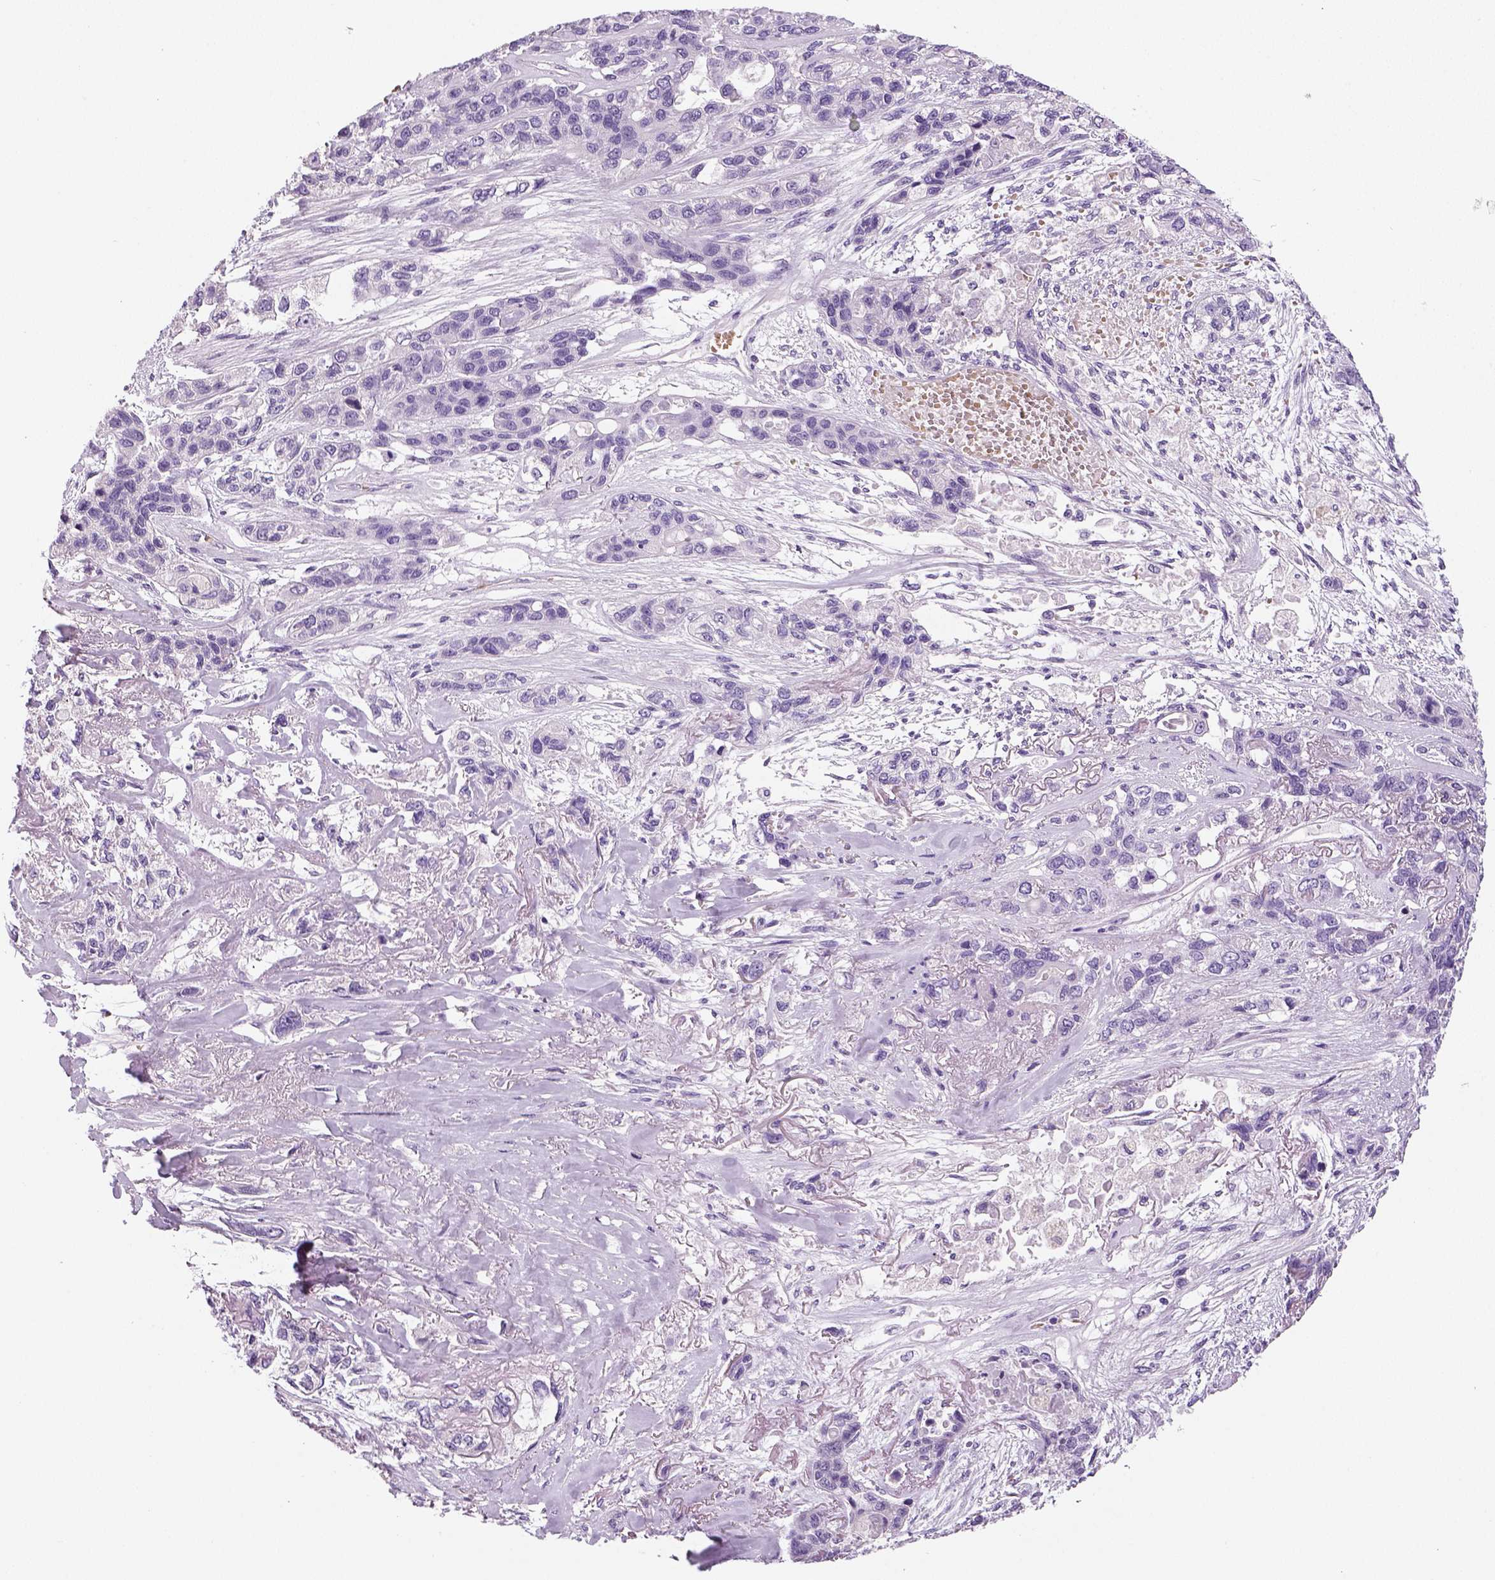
{"staining": {"intensity": "negative", "quantity": "none", "location": "none"}, "tissue": "lung cancer", "cell_type": "Tumor cells", "image_type": "cancer", "snomed": [{"axis": "morphology", "description": "Squamous cell carcinoma, NOS"}, {"axis": "topography", "description": "Lung"}], "caption": "High magnification brightfield microscopy of lung cancer (squamous cell carcinoma) stained with DAB (3,3'-diaminobenzidine) (brown) and counterstained with hematoxylin (blue): tumor cells show no significant staining. (Stains: DAB immunohistochemistry (IHC) with hematoxylin counter stain, Microscopy: brightfield microscopy at high magnification).", "gene": "TSPAN7", "patient": {"sex": "female", "age": 70}}